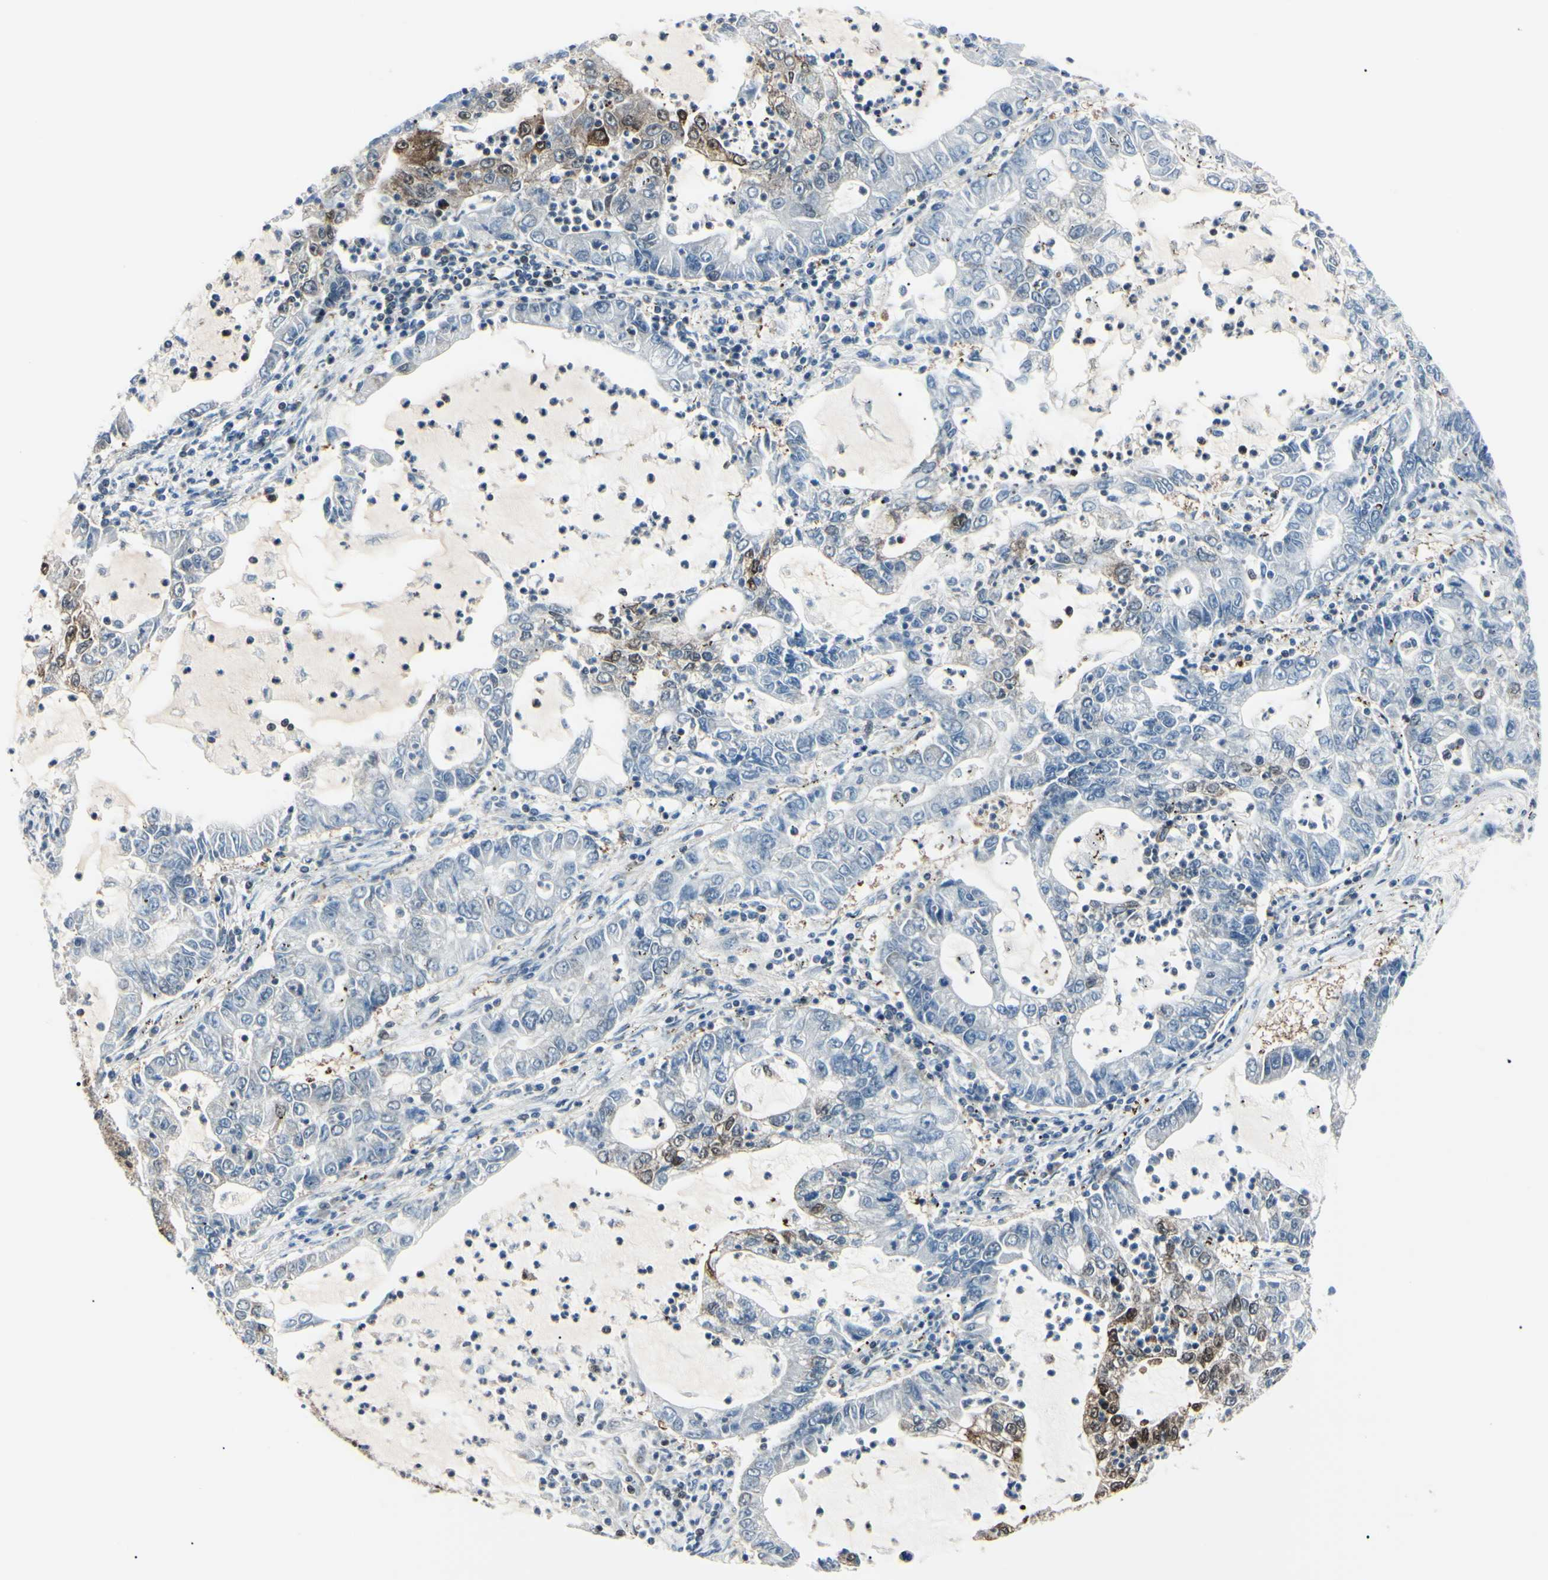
{"staining": {"intensity": "moderate", "quantity": "<25%", "location": "cytoplasmic/membranous,nuclear"}, "tissue": "lung cancer", "cell_type": "Tumor cells", "image_type": "cancer", "snomed": [{"axis": "morphology", "description": "Adenocarcinoma, NOS"}, {"axis": "topography", "description": "Lung"}], "caption": "Immunohistochemistry (IHC) histopathology image of human lung adenocarcinoma stained for a protein (brown), which exhibits low levels of moderate cytoplasmic/membranous and nuclear positivity in about <25% of tumor cells.", "gene": "PGK1", "patient": {"sex": "female", "age": 51}}